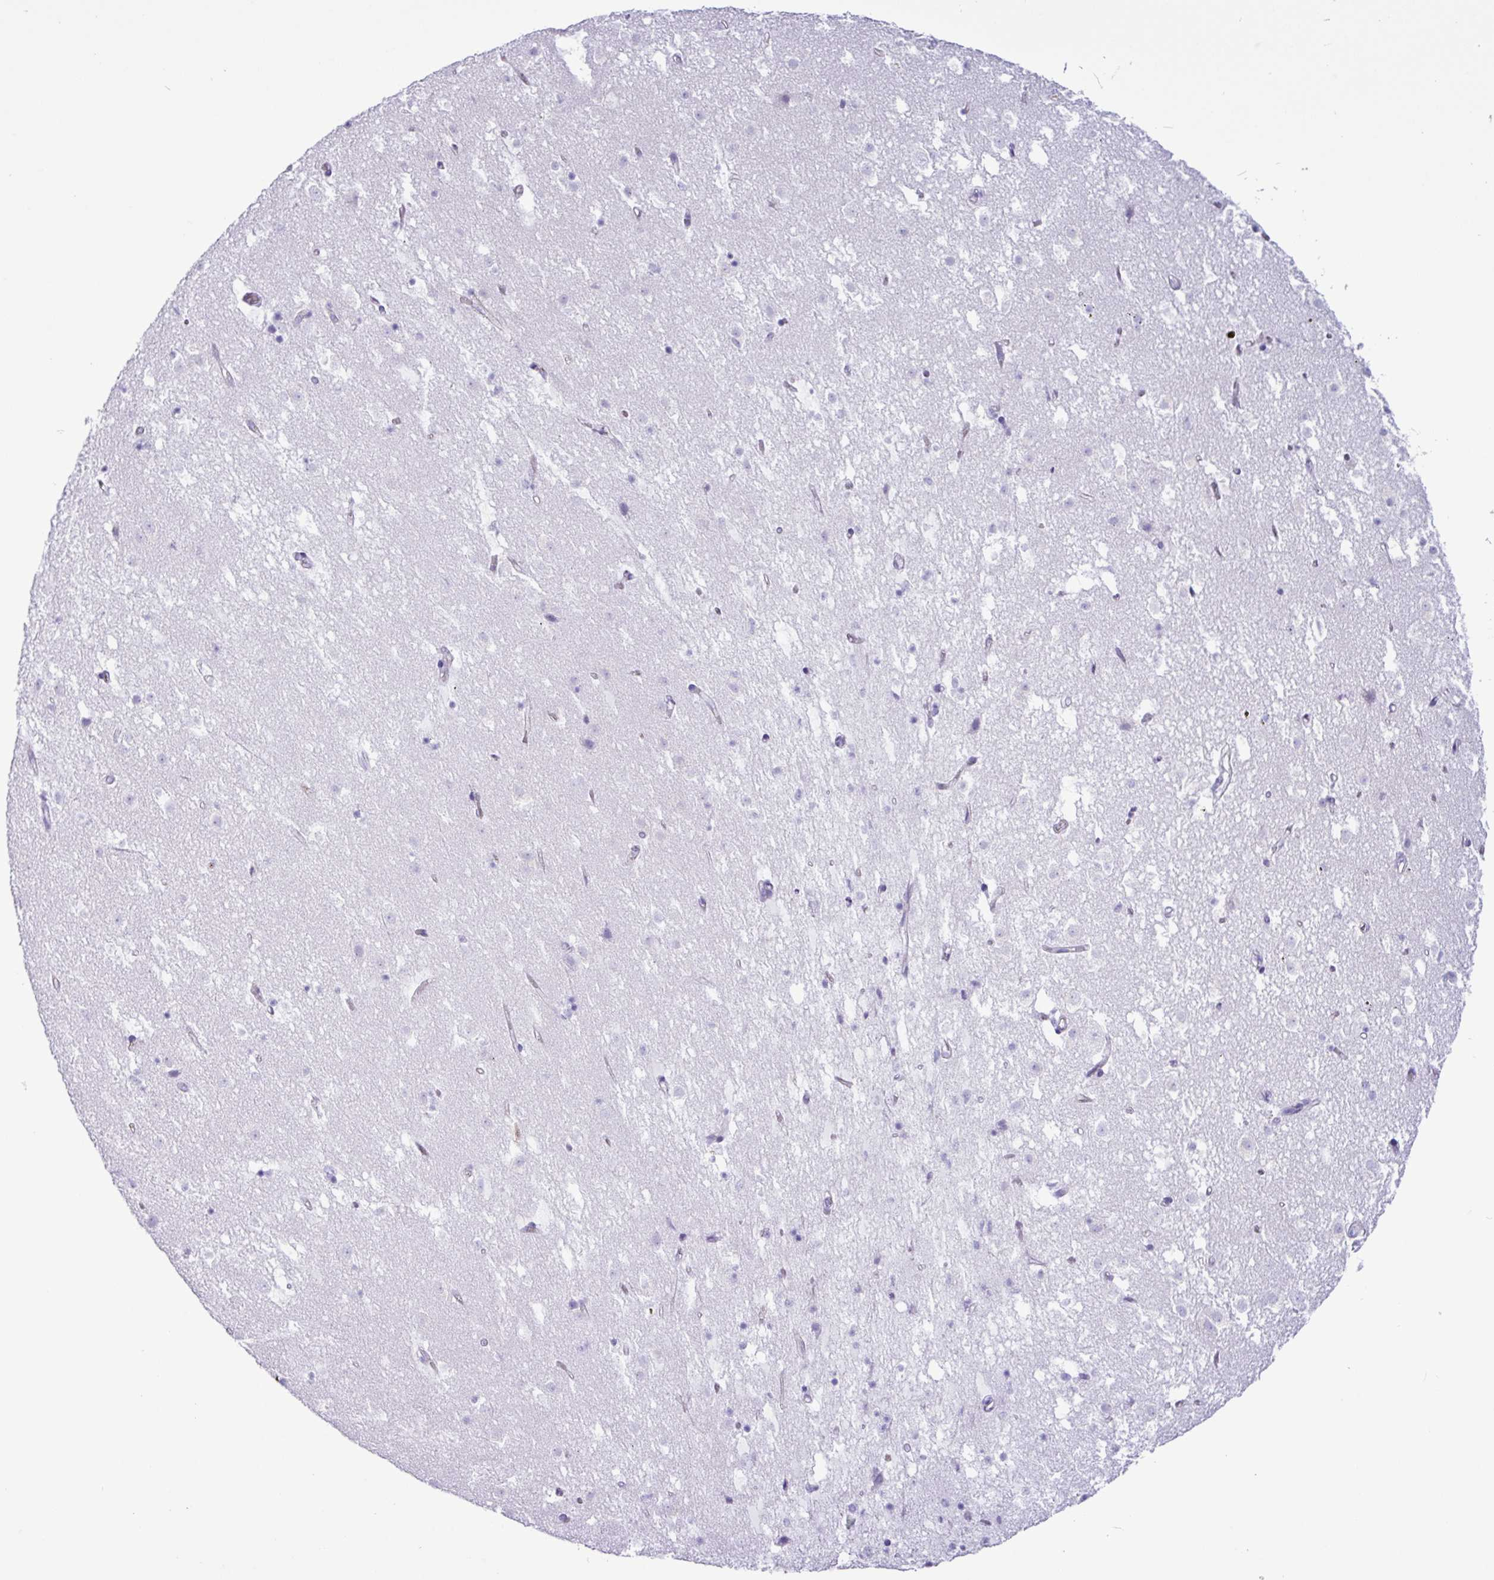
{"staining": {"intensity": "negative", "quantity": "none", "location": "none"}, "tissue": "caudate", "cell_type": "Glial cells", "image_type": "normal", "snomed": [{"axis": "morphology", "description": "Normal tissue, NOS"}, {"axis": "topography", "description": "Lateral ventricle wall"}], "caption": "Immunohistochemistry image of unremarkable human caudate stained for a protein (brown), which reveals no expression in glial cells. (Immunohistochemistry (ihc), brightfield microscopy, high magnification).", "gene": "CKMT2", "patient": {"sex": "male", "age": 58}}